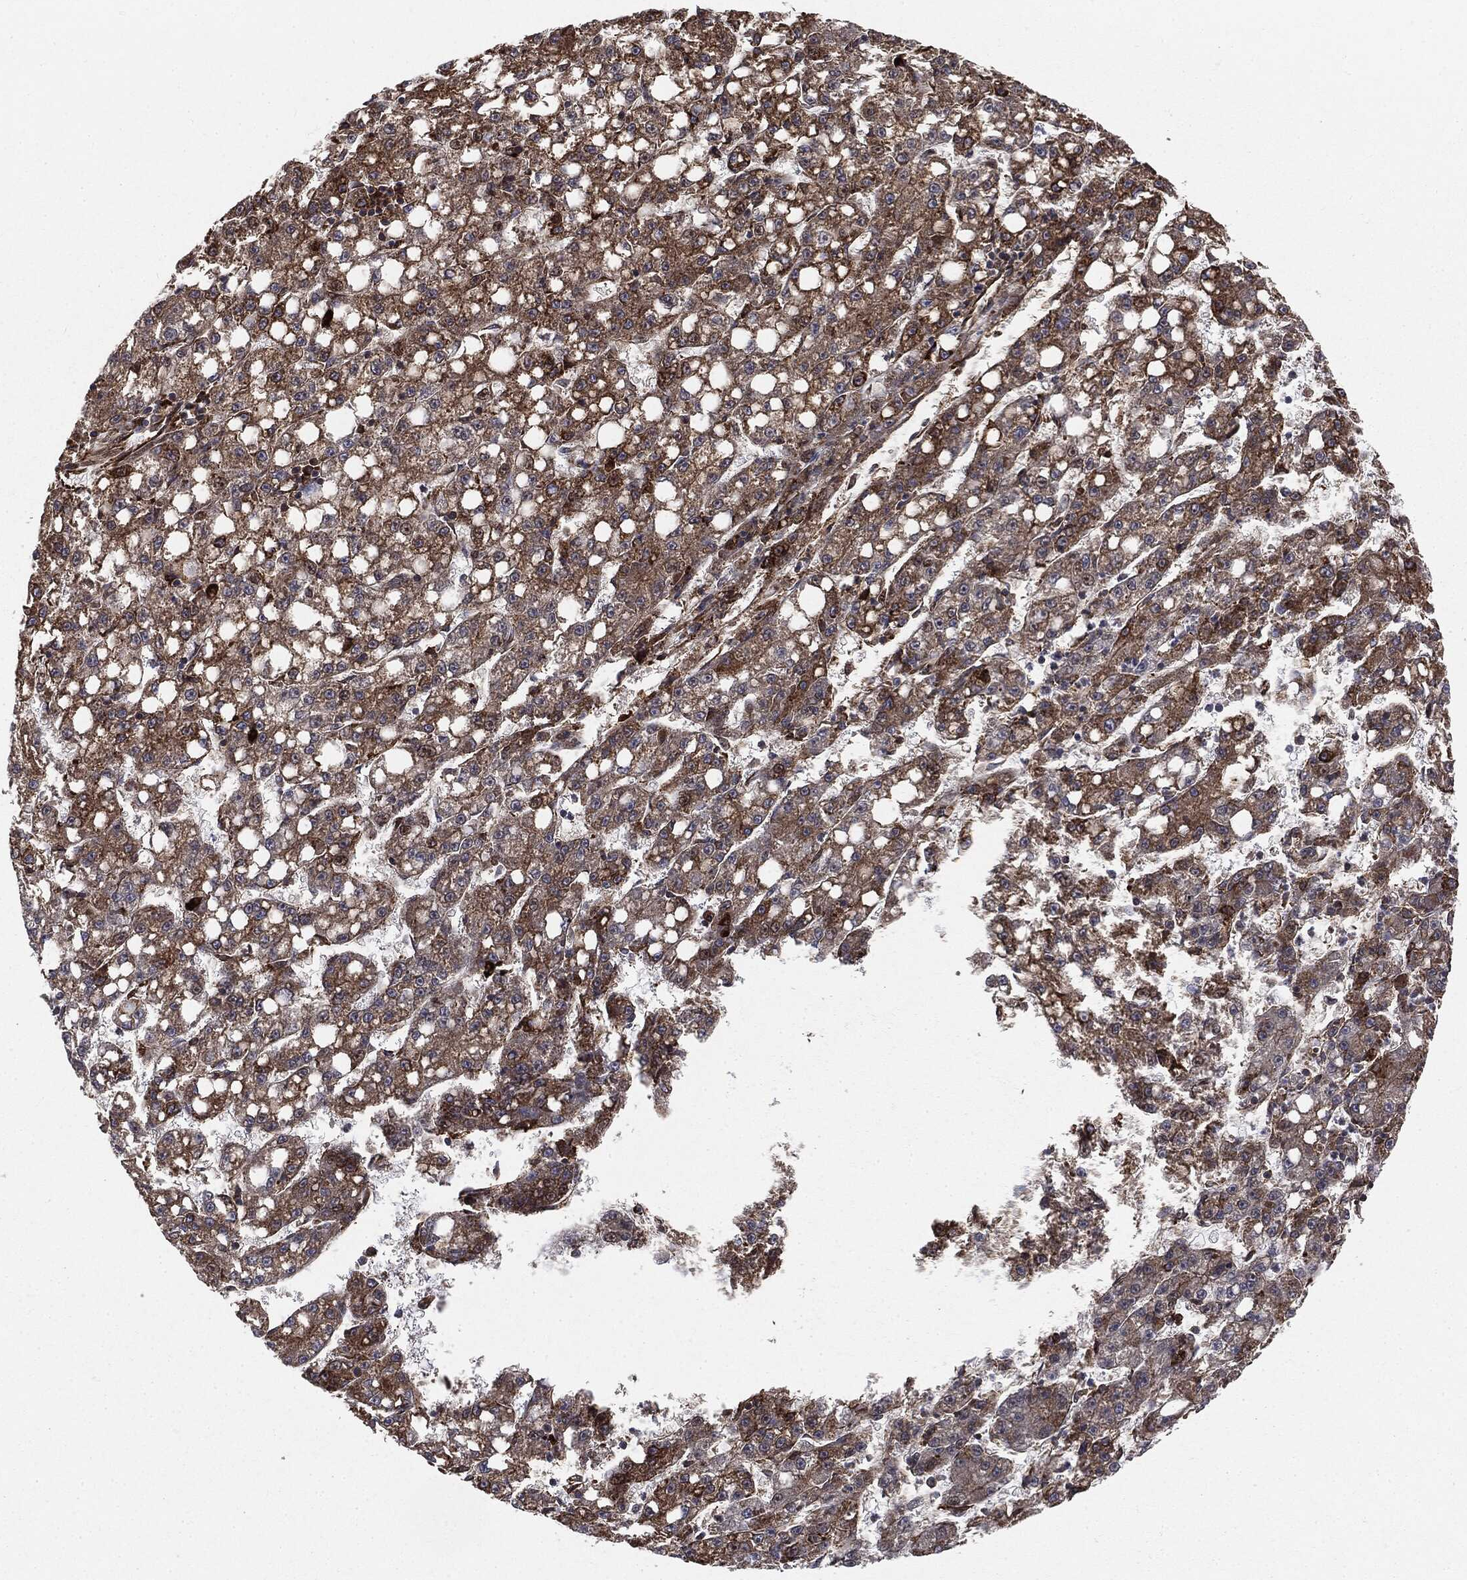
{"staining": {"intensity": "moderate", "quantity": ">75%", "location": "cytoplasmic/membranous"}, "tissue": "liver cancer", "cell_type": "Tumor cells", "image_type": "cancer", "snomed": [{"axis": "morphology", "description": "Carcinoma, Hepatocellular, NOS"}, {"axis": "topography", "description": "Liver"}], "caption": "Immunohistochemical staining of hepatocellular carcinoma (liver) demonstrates moderate cytoplasmic/membranous protein positivity in about >75% of tumor cells. The staining is performed using DAB (3,3'-diaminobenzidine) brown chromogen to label protein expression. The nuclei are counter-stained blue using hematoxylin.", "gene": "CYLD", "patient": {"sex": "female", "age": 65}}